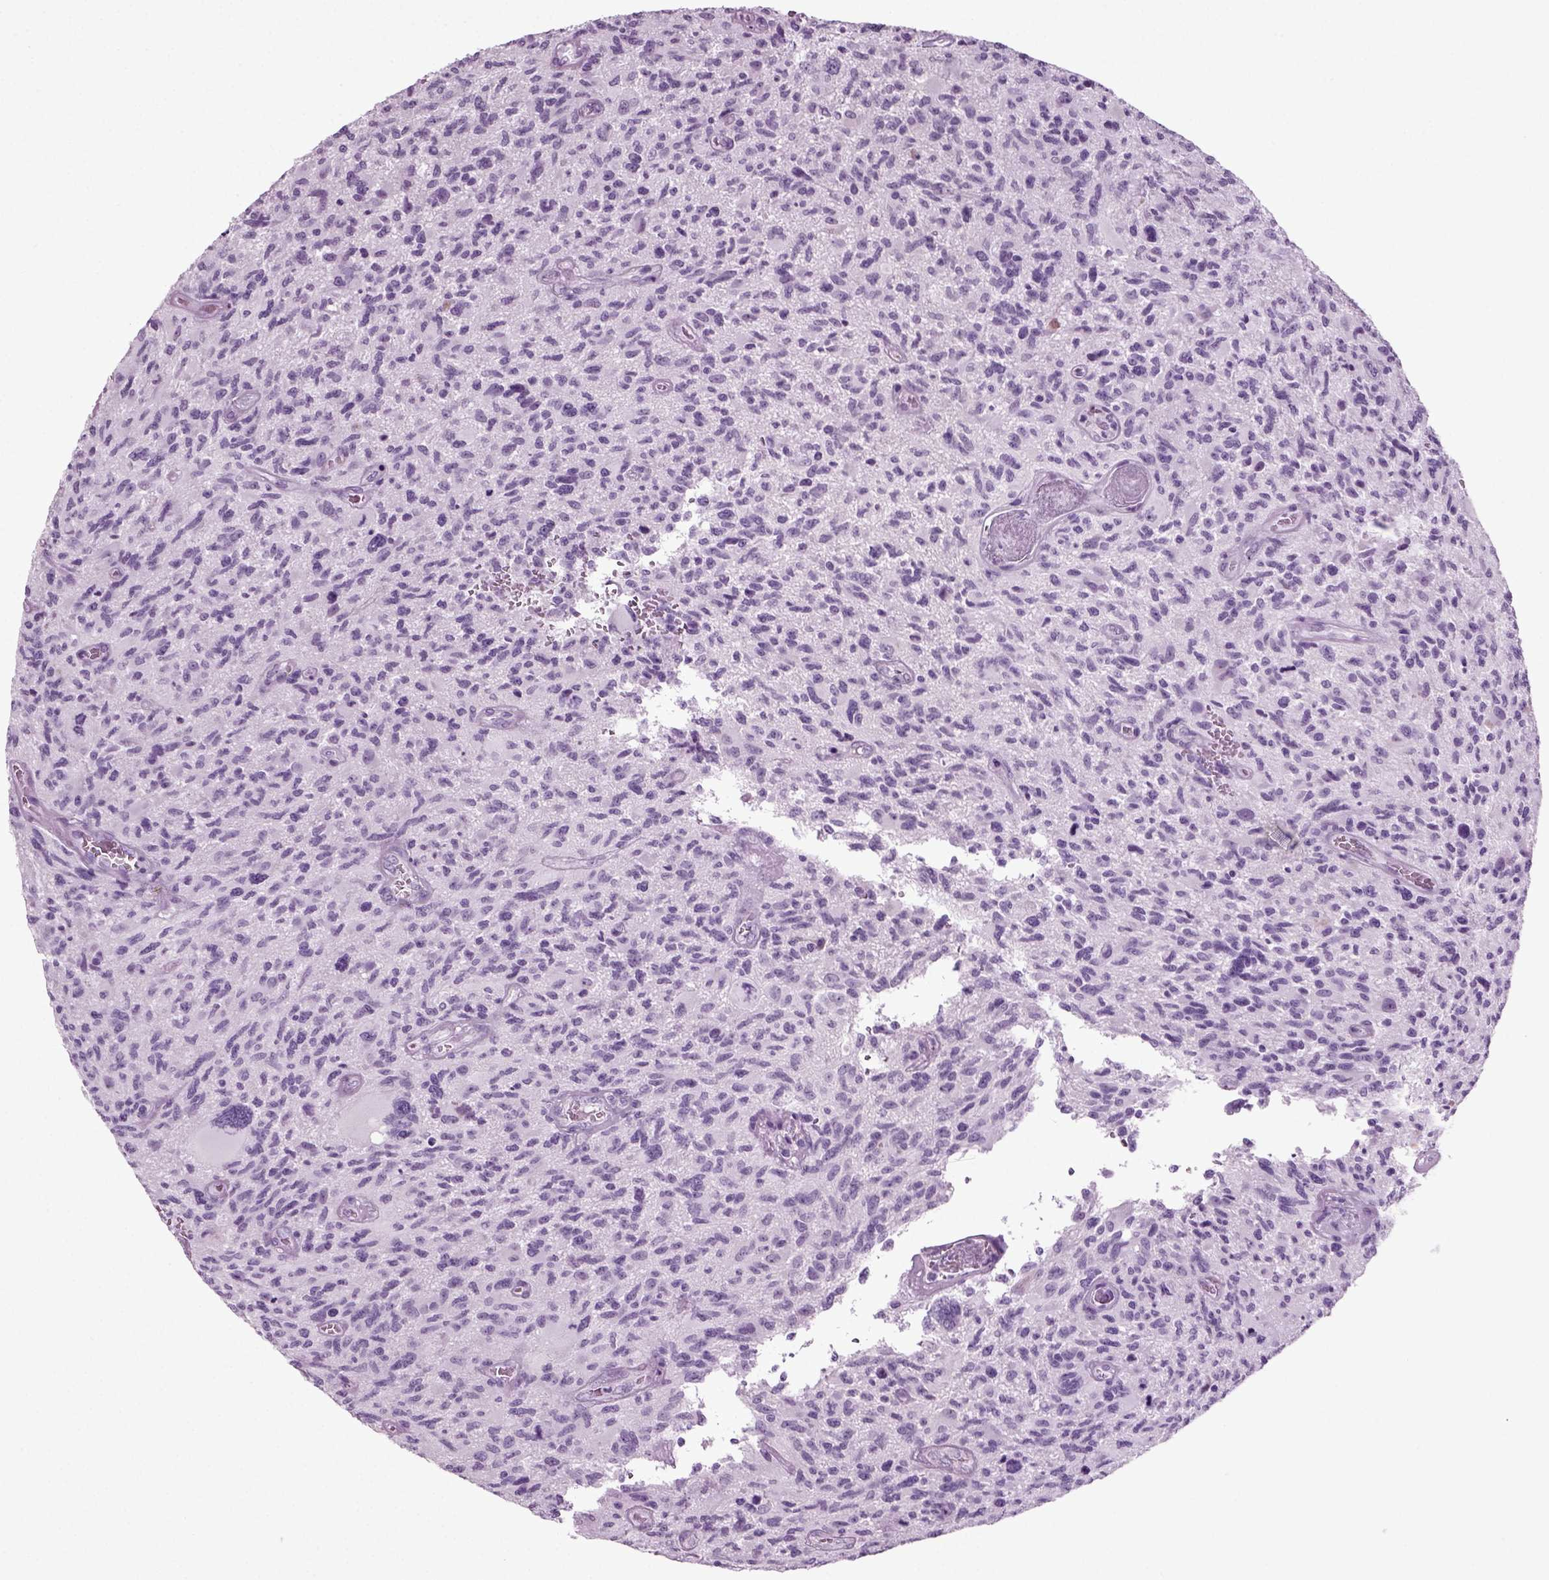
{"staining": {"intensity": "negative", "quantity": "none", "location": "none"}, "tissue": "glioma", "cell_type": "Tumor cells", "image_type": "cancer", "snomed": [{"axis": "morphology", "description": "Glioma, malignant, NOS"}, {"axis": "morphology", "description": "Glioma, malignant, High grade"}, {"axis": "topography", "description": "Brain"}], "caption": "An IHC histopathology image of malignant glioma (high-grade) is shown. There is no staining in tumor cells of malignant glioma (high-grade).", "gene": "PRLH", "patient": {"sex": "female", "age": 71}}